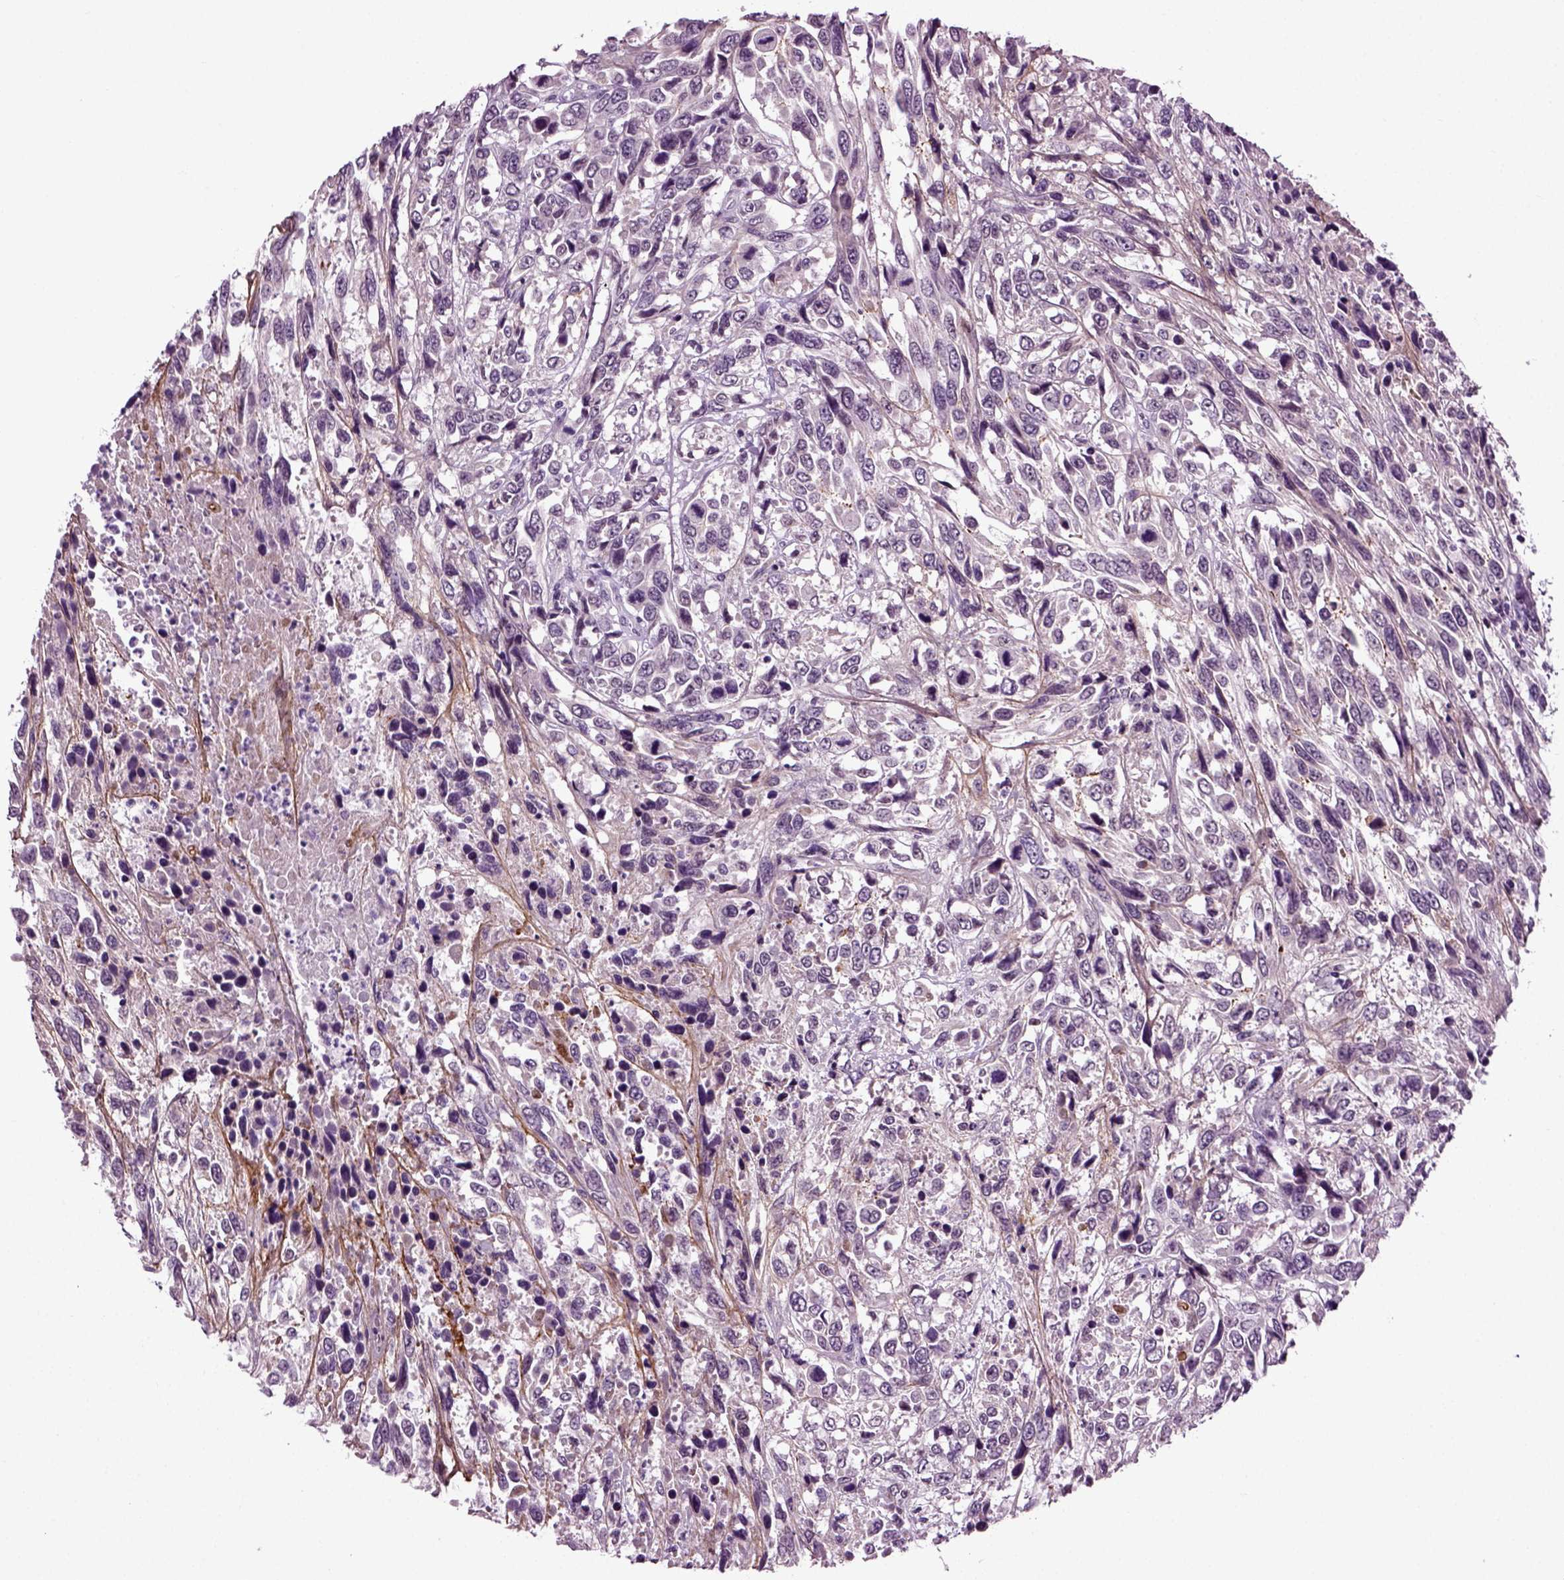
{"staining": {"intensity": "negative", "quantity": "none", "location": "none"}, "tissue": "urothelial cancer", "cell_type": "Tumor cells", "image_type": "cancer", "snomed": [{"axis": "morphology", "description": "Urothelial carcinoma, High grade"}, {"axis": "topography", "description": "Urinary bladder"}], "caption": "High power microscopy image of an IHC micrograph of high-grade urothelial carcinoma, revealing no significant staining in tumor cells.", "gene": "SPATA17", "patient": {"sex": "female", "age": 70}}